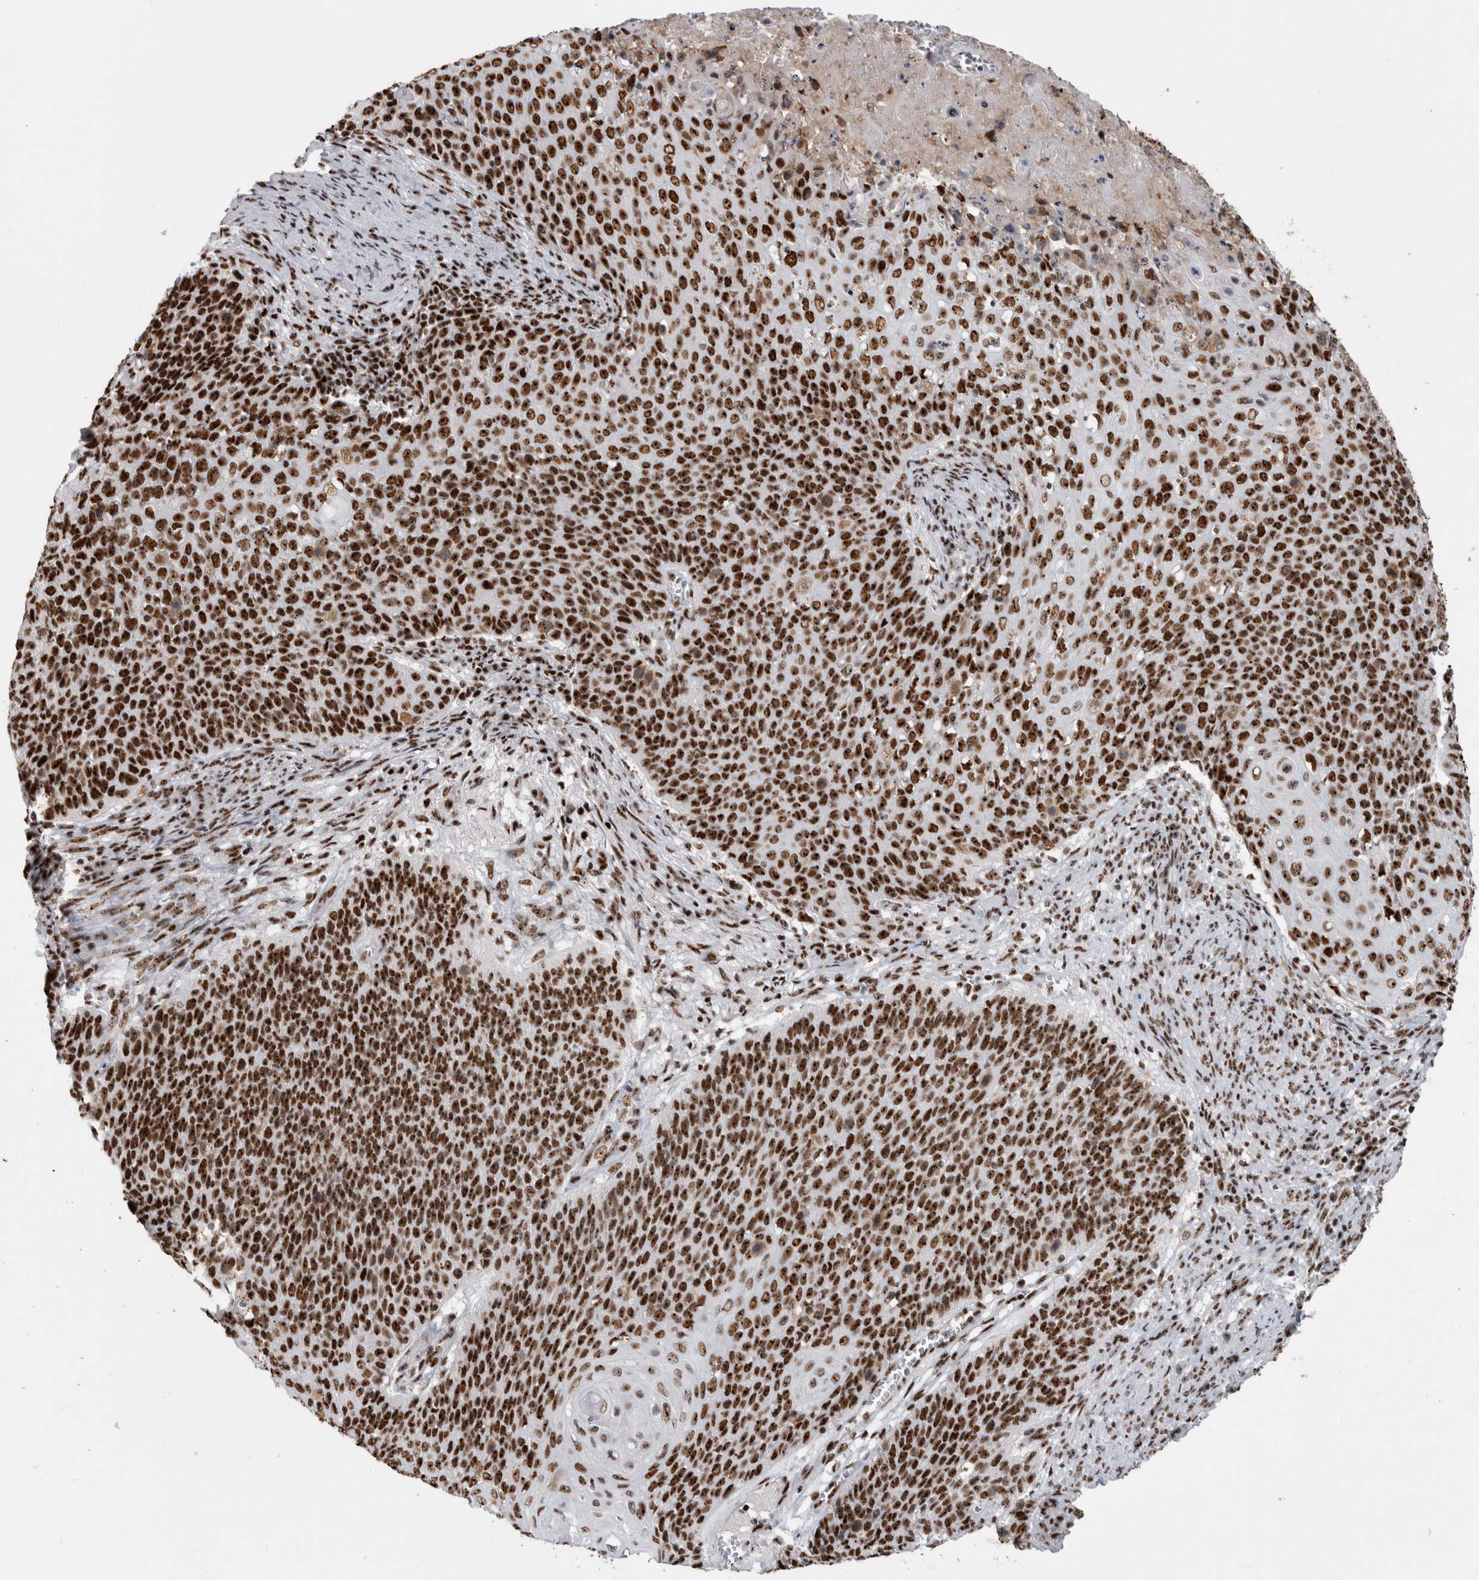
{"staining": {"intensity": "strong", "quantity": ">75%", "location": "nuclear"}, "tissue": "cervical cancer", "cell_type": "Tumor cells", "image_type": "cancer", "snomed": [{"axis": "morphology", "description": "Squamous cell carcinoma, NOS"}, {"axis": "topography", "description": "Cervix"}], "caption": "The micrograph reveals staining of cervical squamous cell carcinoma, revealing strong nuclear protein positivity (brown color) within tumor cells.", "gene": "NCL", "patient": {"sex": "female", "age": 39}}